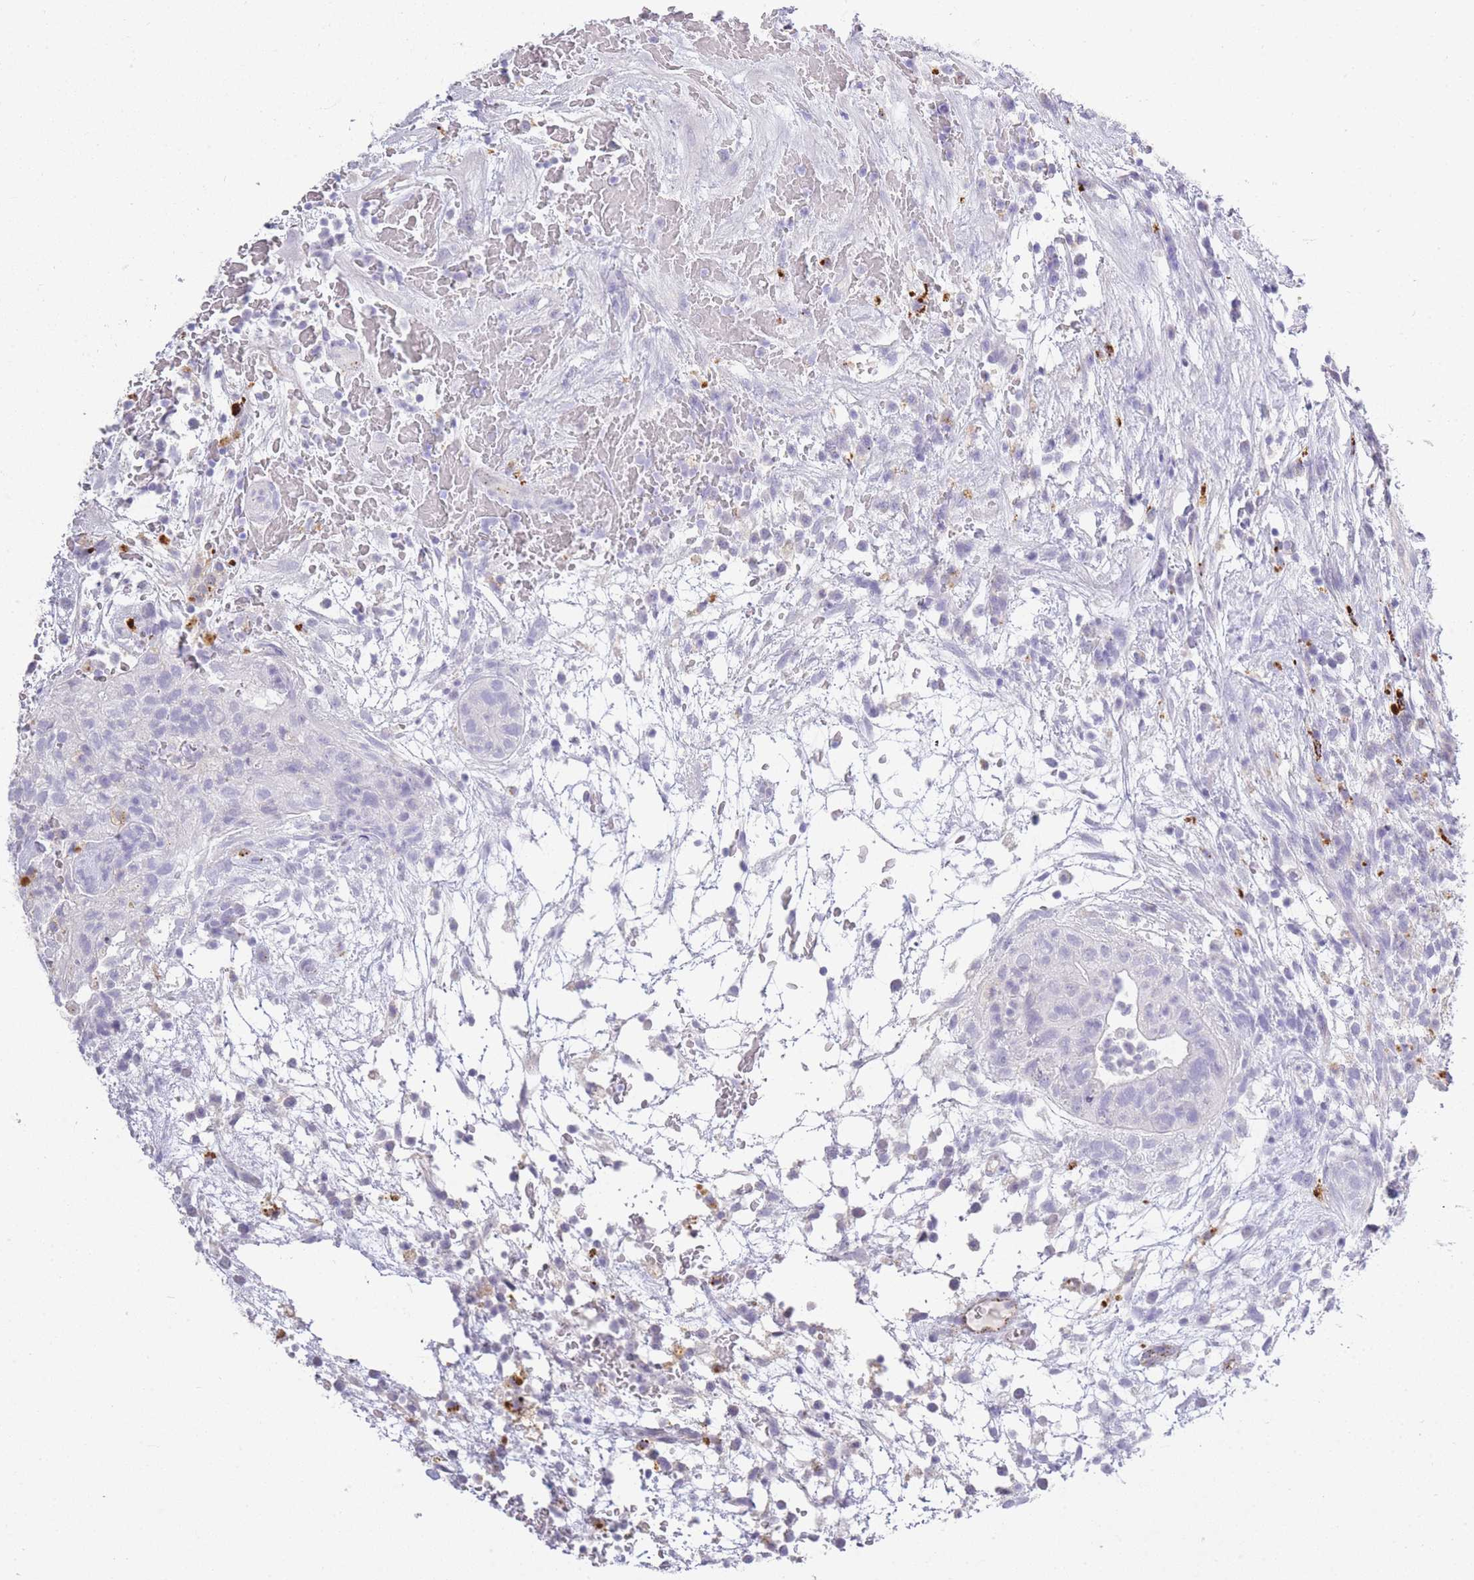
{"staining": {"intensity": "negative", "quantity": "none", "location": "none"}, "tissue": "testis cancer", "cell_type": "Tumor cells", "image_type": "cancer", "snomed": [{"axis": "morphology", "description": "Normal tissue, NOS"}, {"axis": "morphology", "description": "Carcinoma, Embryonal, NOS"}, {"axis": "topography", "description": "Testis"}], "caption": "The micrograph displays no staining of tumor cells in testis embryonal carcinoma.", "gene": "RHO", "patient": {"sex": "male", "age": 32}}